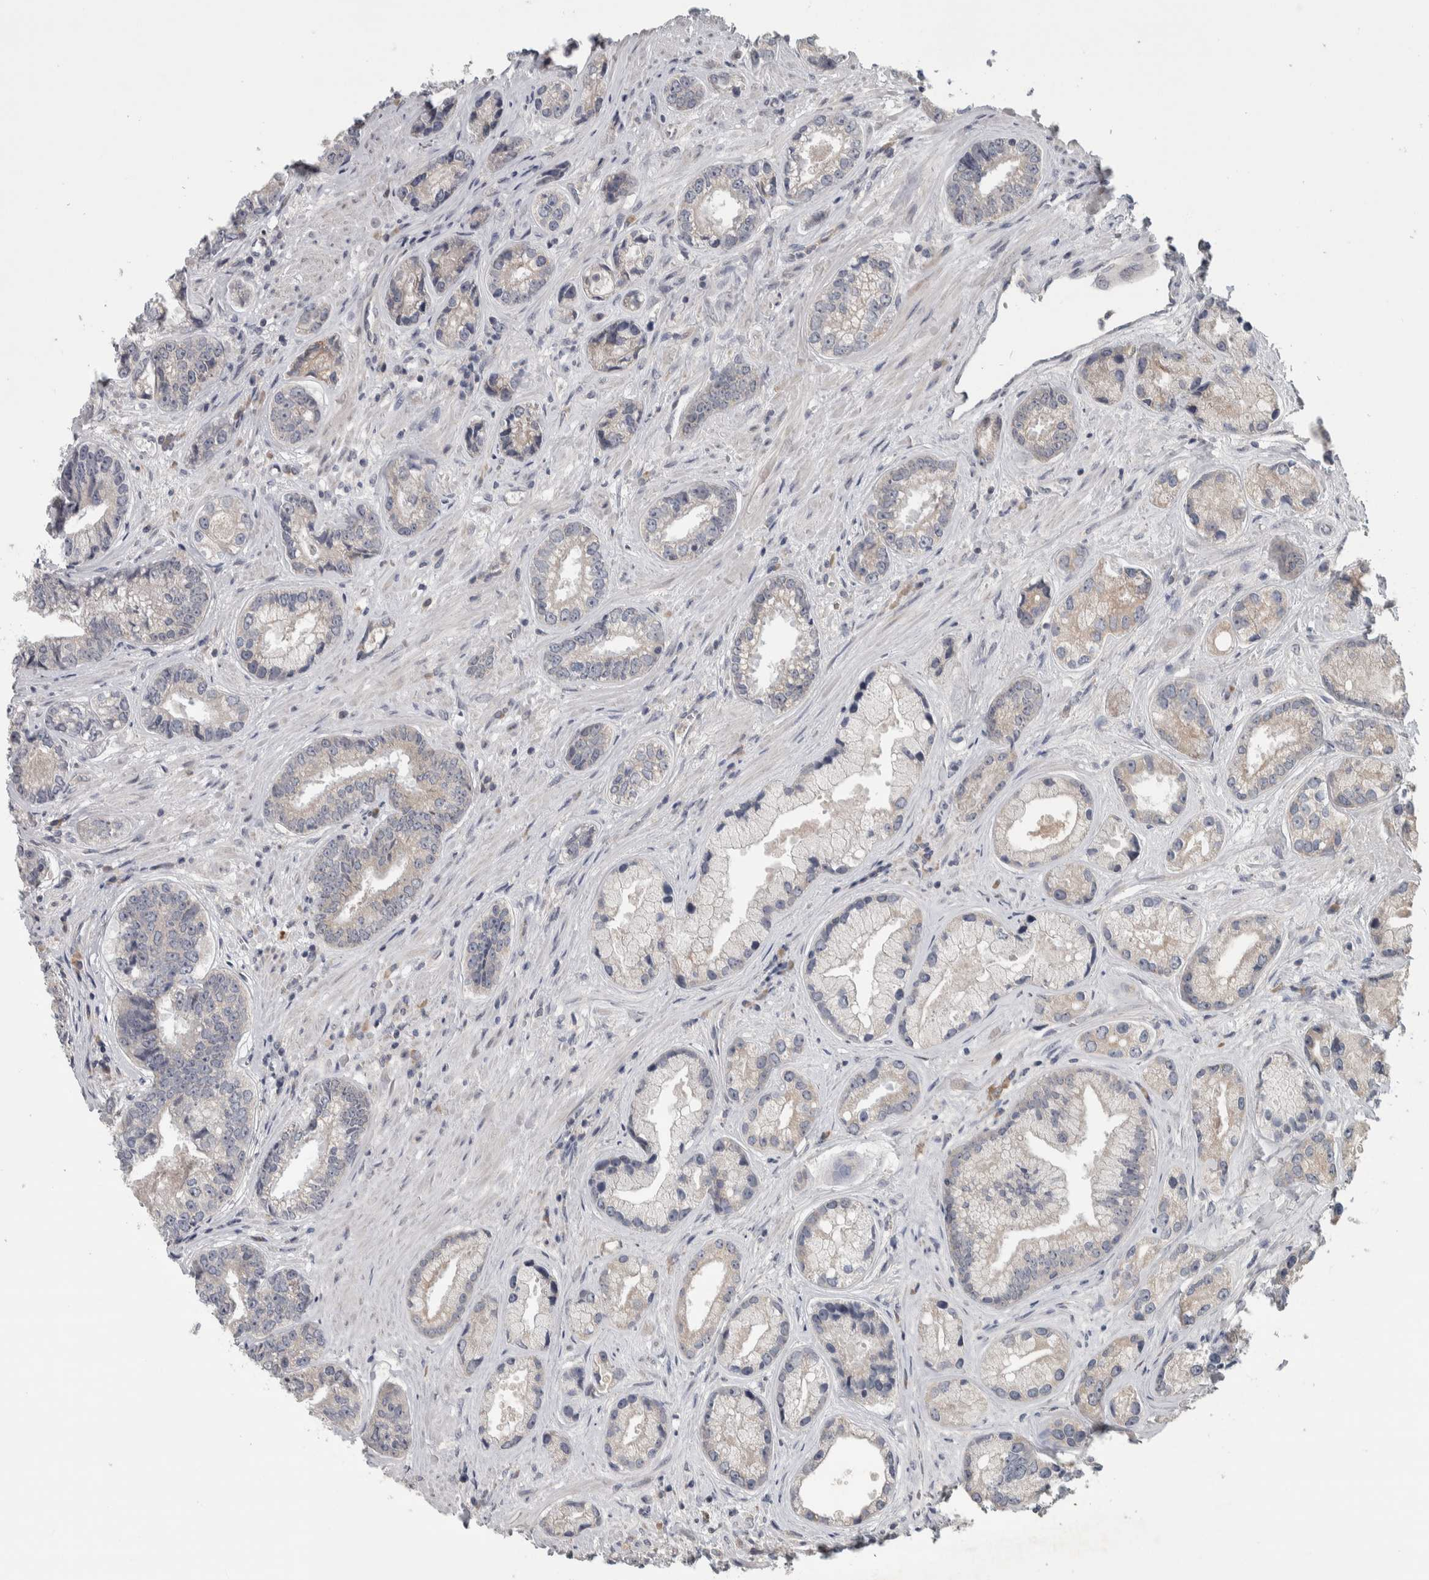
{"staining": {"intensity": "negative", "quantity": "none", "location": "none"}, "tissue": "prostate cancer", "cell_type": "Tumor cells", "image_type": "cancer", "snomed": [{"axis": "morphology", "description": "Adenocarcinoma, High grade"}, {"axis": "topography", "description": "Prostate"}], "caption": "Immunohistochemistry photomicrograph of neoplastic tissue: human prostate high-grade adenocarcinoma stained with DAB (3,3'-diaminobenzidine) demonstrates no significant protein staining in tumor cells.", "gene": "SRP68", "patient": {"sex": "male", "age": 61}}